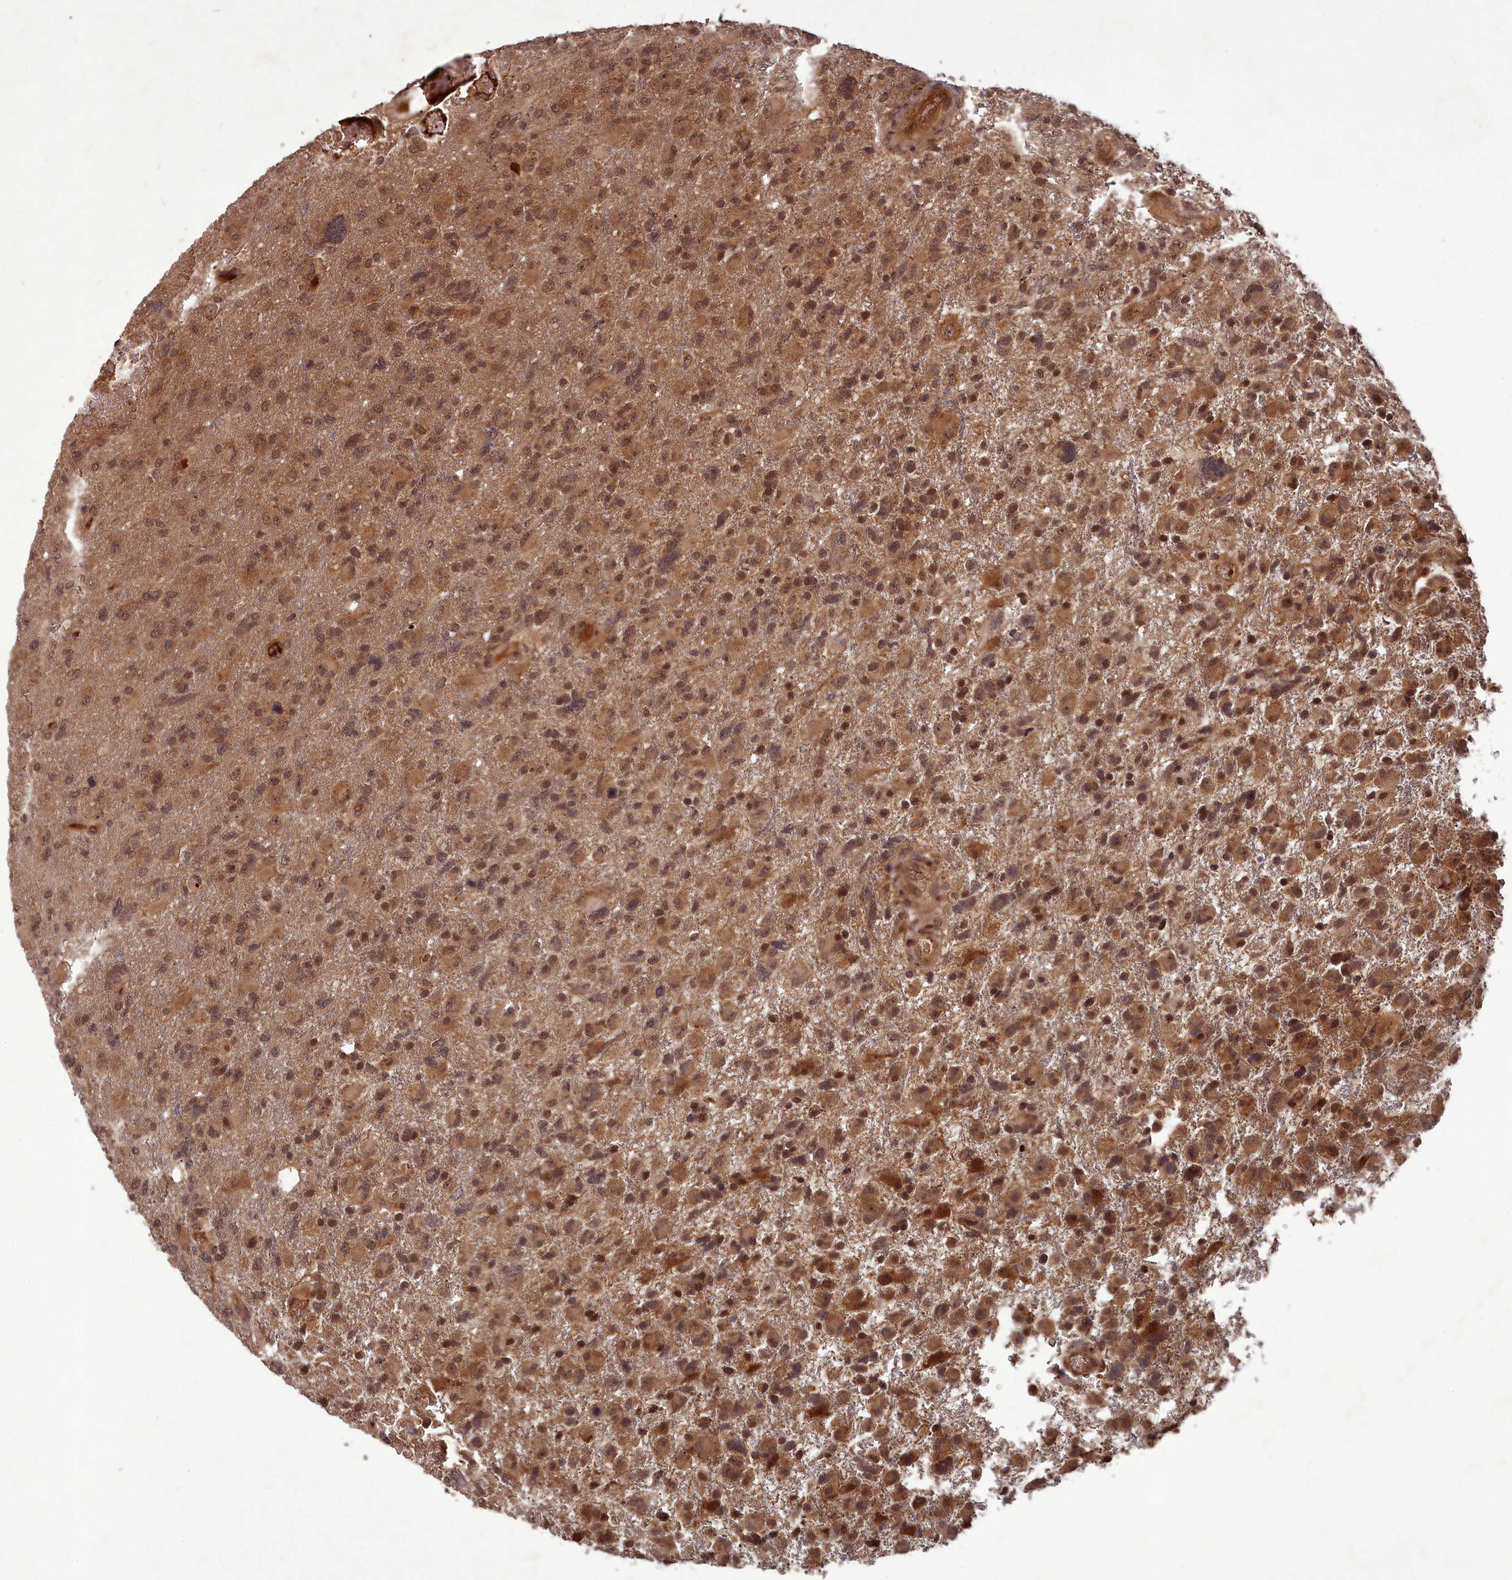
{"staining": {"intensity": "moderate", "quantity": ">75%", "location": "cytoplasmic/membranous,nuclear"}, "tissue": "glioma", "cell_type": "Tumor cells", "image_type": "cancer", "snomed": [{"axis": "morphology", "description": "Glioma, malignant, High grade"}, {"axis": "topography", "description": "Brain"}], "caption": "Glioma stained with a protein marker displays moderate staining in tumor cells.", "gene": "SRMS", "patient": {"sex": "male", "age": 61}}